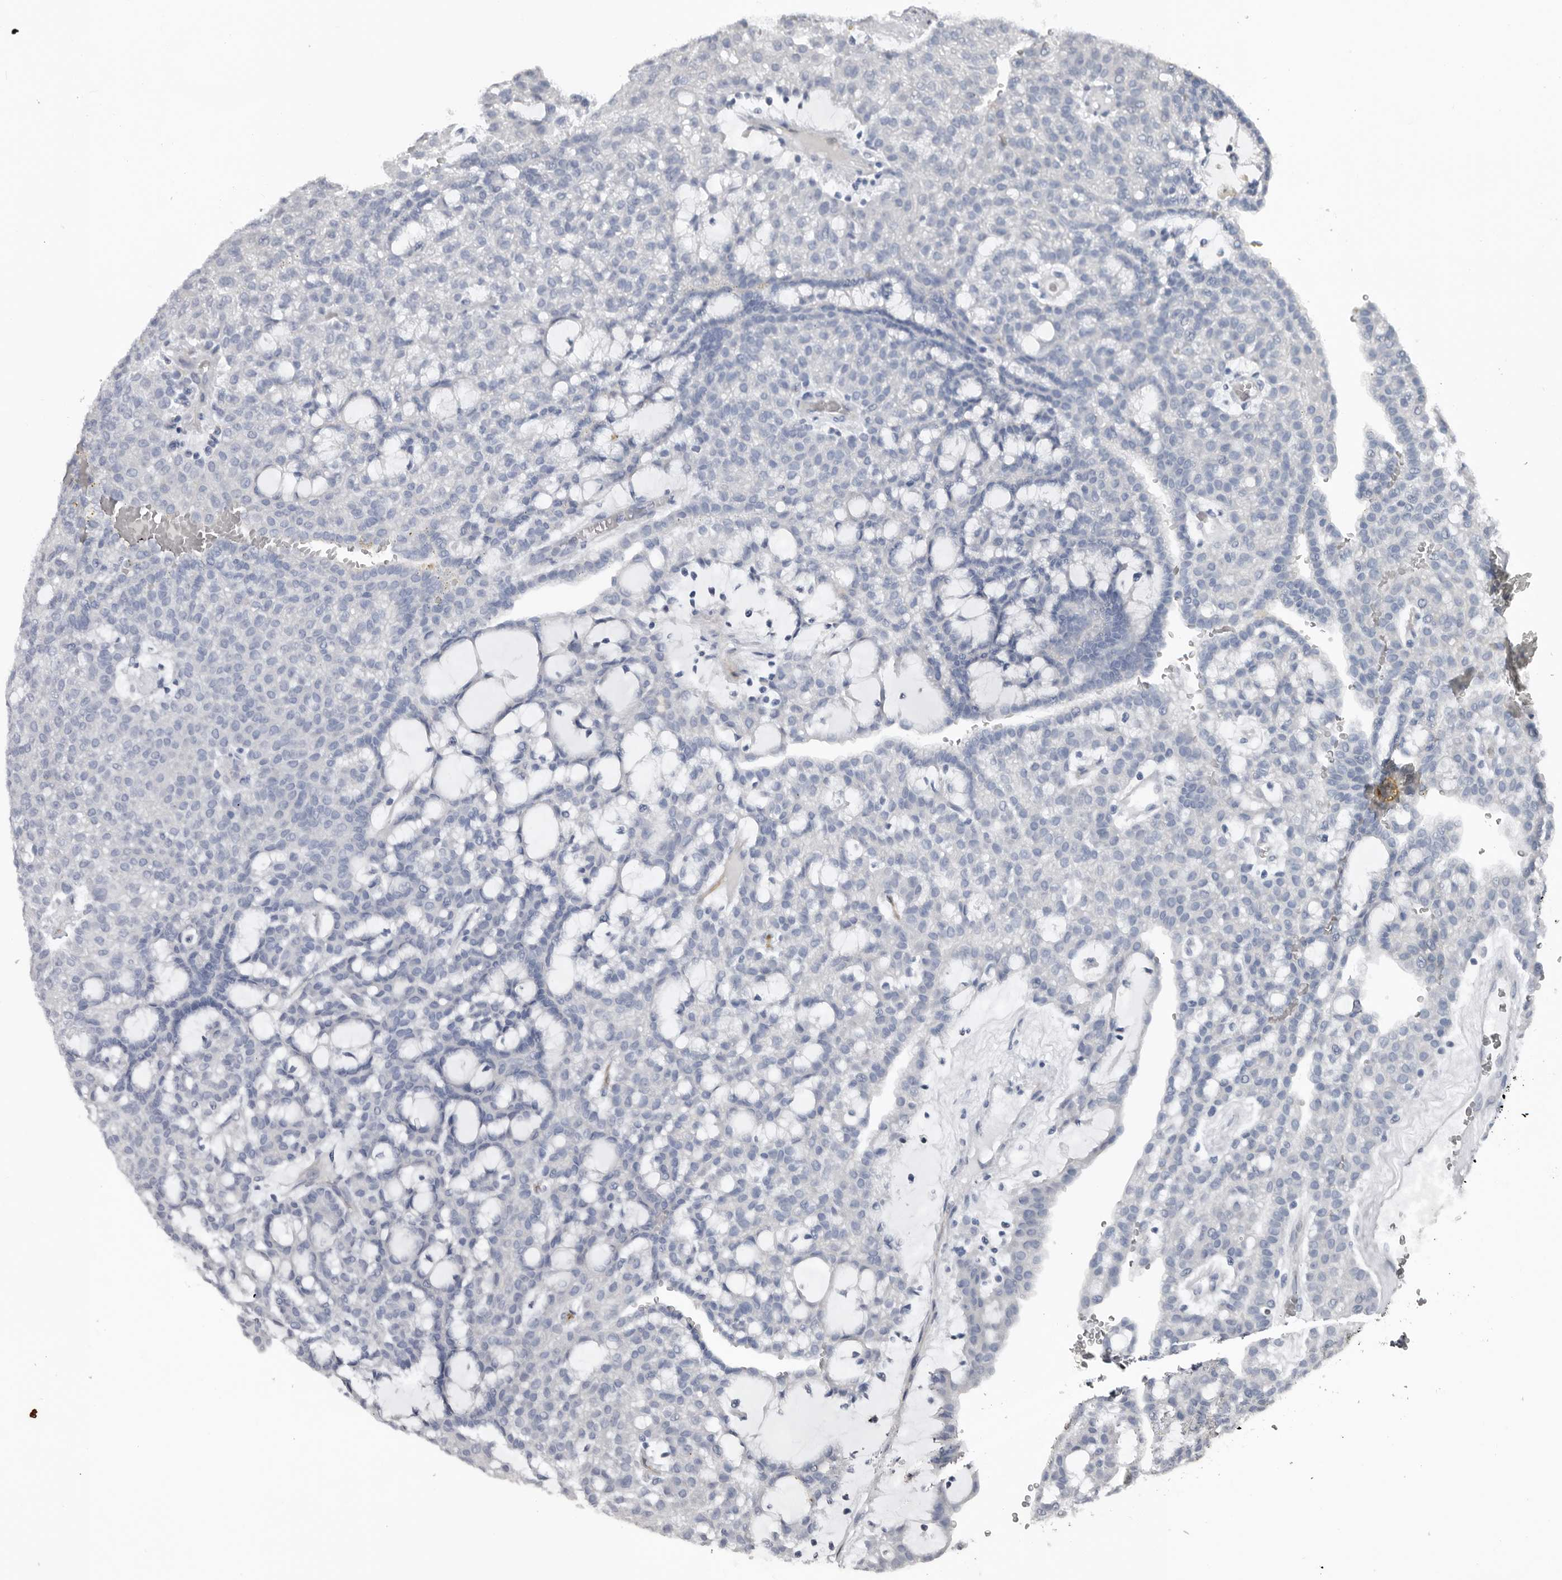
{"staining": {"intensity": "negative", "quantity": "none", "location": "none"}, "tissue": "renal cancer", "cell_type": "Tumor cells", "image_type": "cancer", "snomed": [{"axis": "morphology", "description": "Adenocarcinoma, NOS"}, {"axis": "topography", "description": "Kidney"}], "caption": "This is an IHC micrograph of renal adenocarcinoma. There is no positivity in tumor cells.", "gene": "FABP7", "patient": {"sex": "male", "age": 63}}